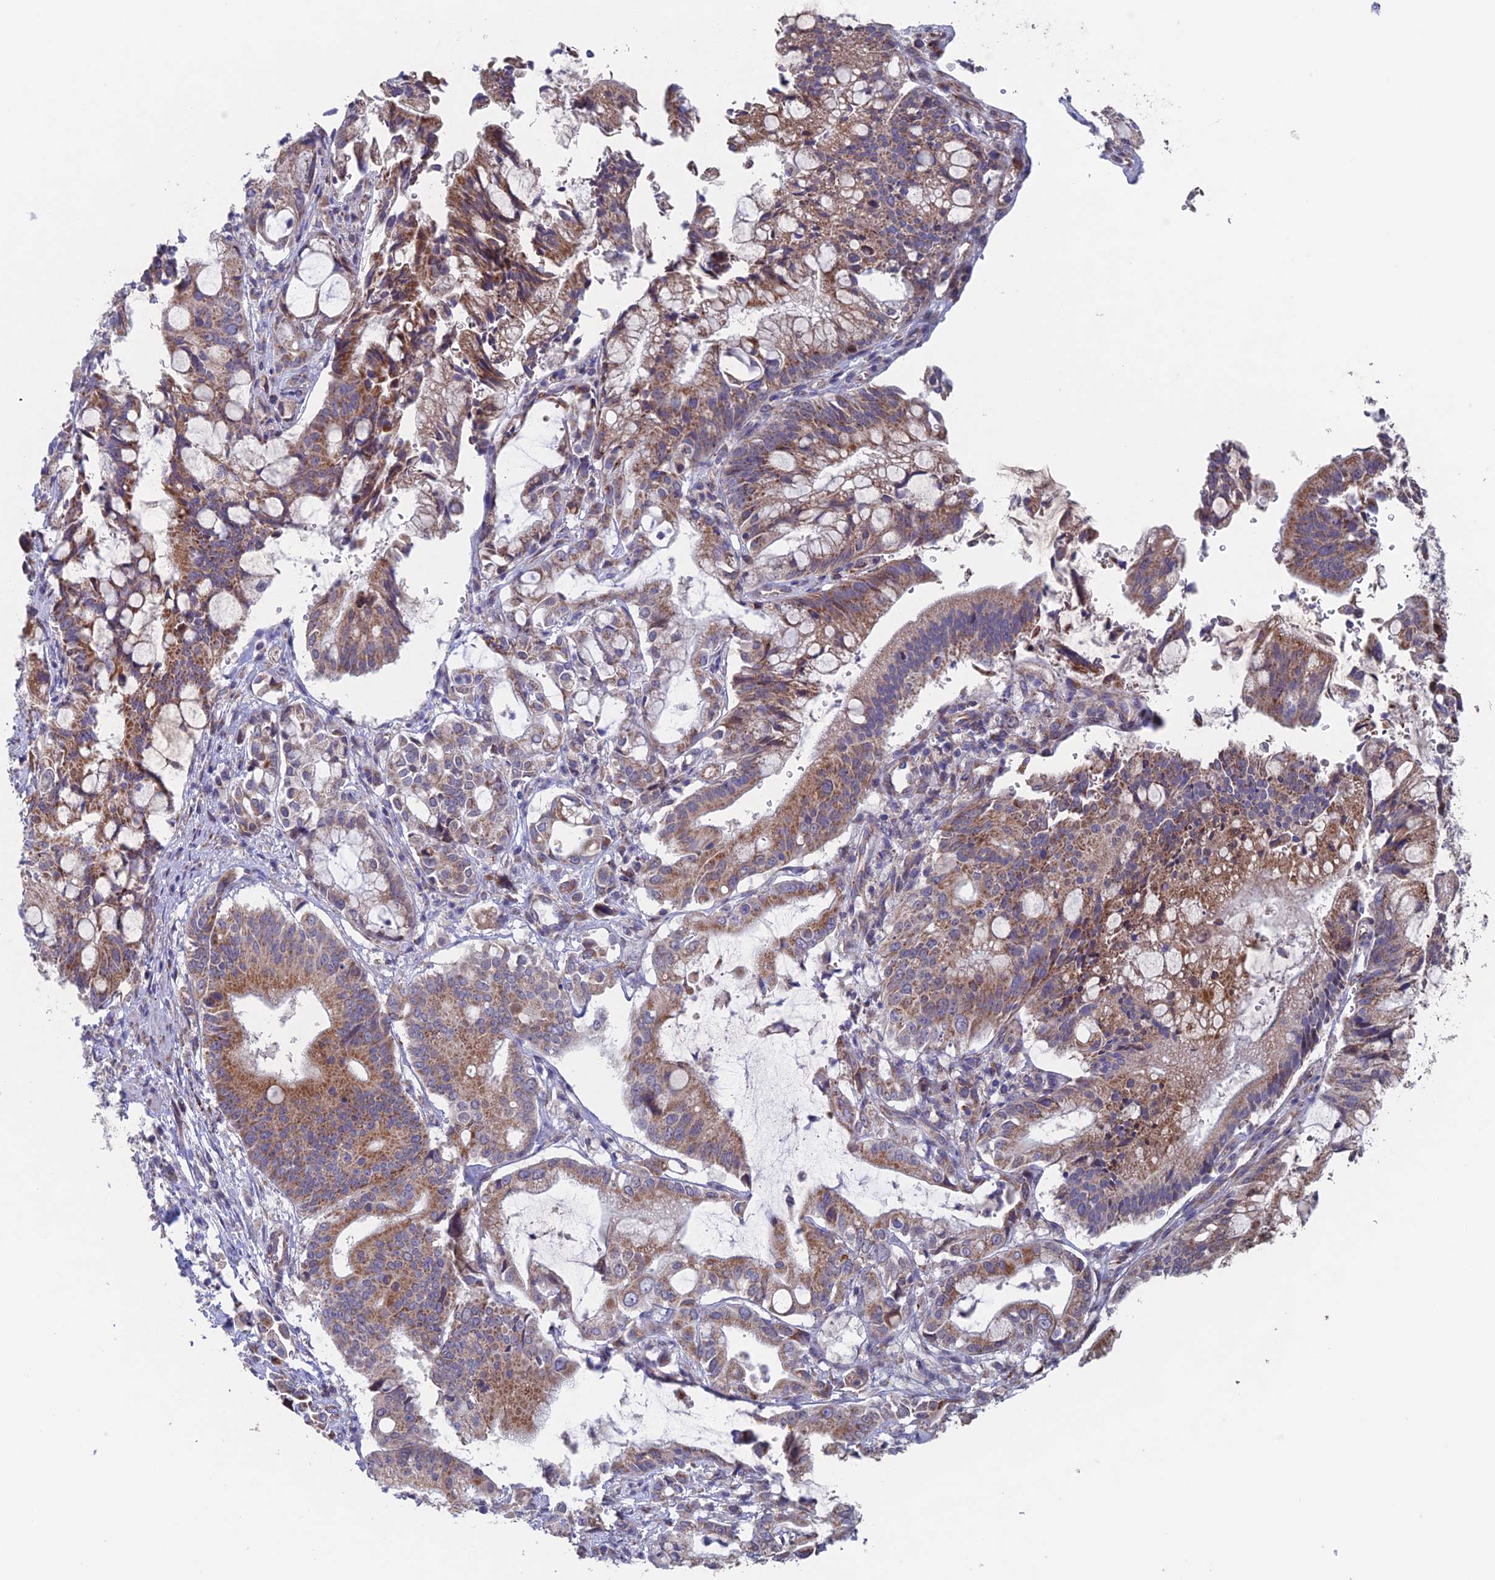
{"staining": {"intensity": "moderate", "quantity": "25%-75%", "location": "cytoplasmic/membranous"}, "tissue": "pancreatic cancer", "cell_type": "Tumor cells", "image_type": "cancer", "snomed": [{"axis": "morphology", "description": "Adenocarcinoma, NOS"}, {"axis": "topography", "description": "Pancreas"}], "caption": "Pancreatic cancer (adenocarcinoma) stained with DAB (3,3'-diaminobenzidine) IHC displays medium levels of moderate cytoplasmic/membranous staining in about 25%-75% of tumor cells.", "gene": "MRPL1", "patient": {"sex": "male", "age": 68}}